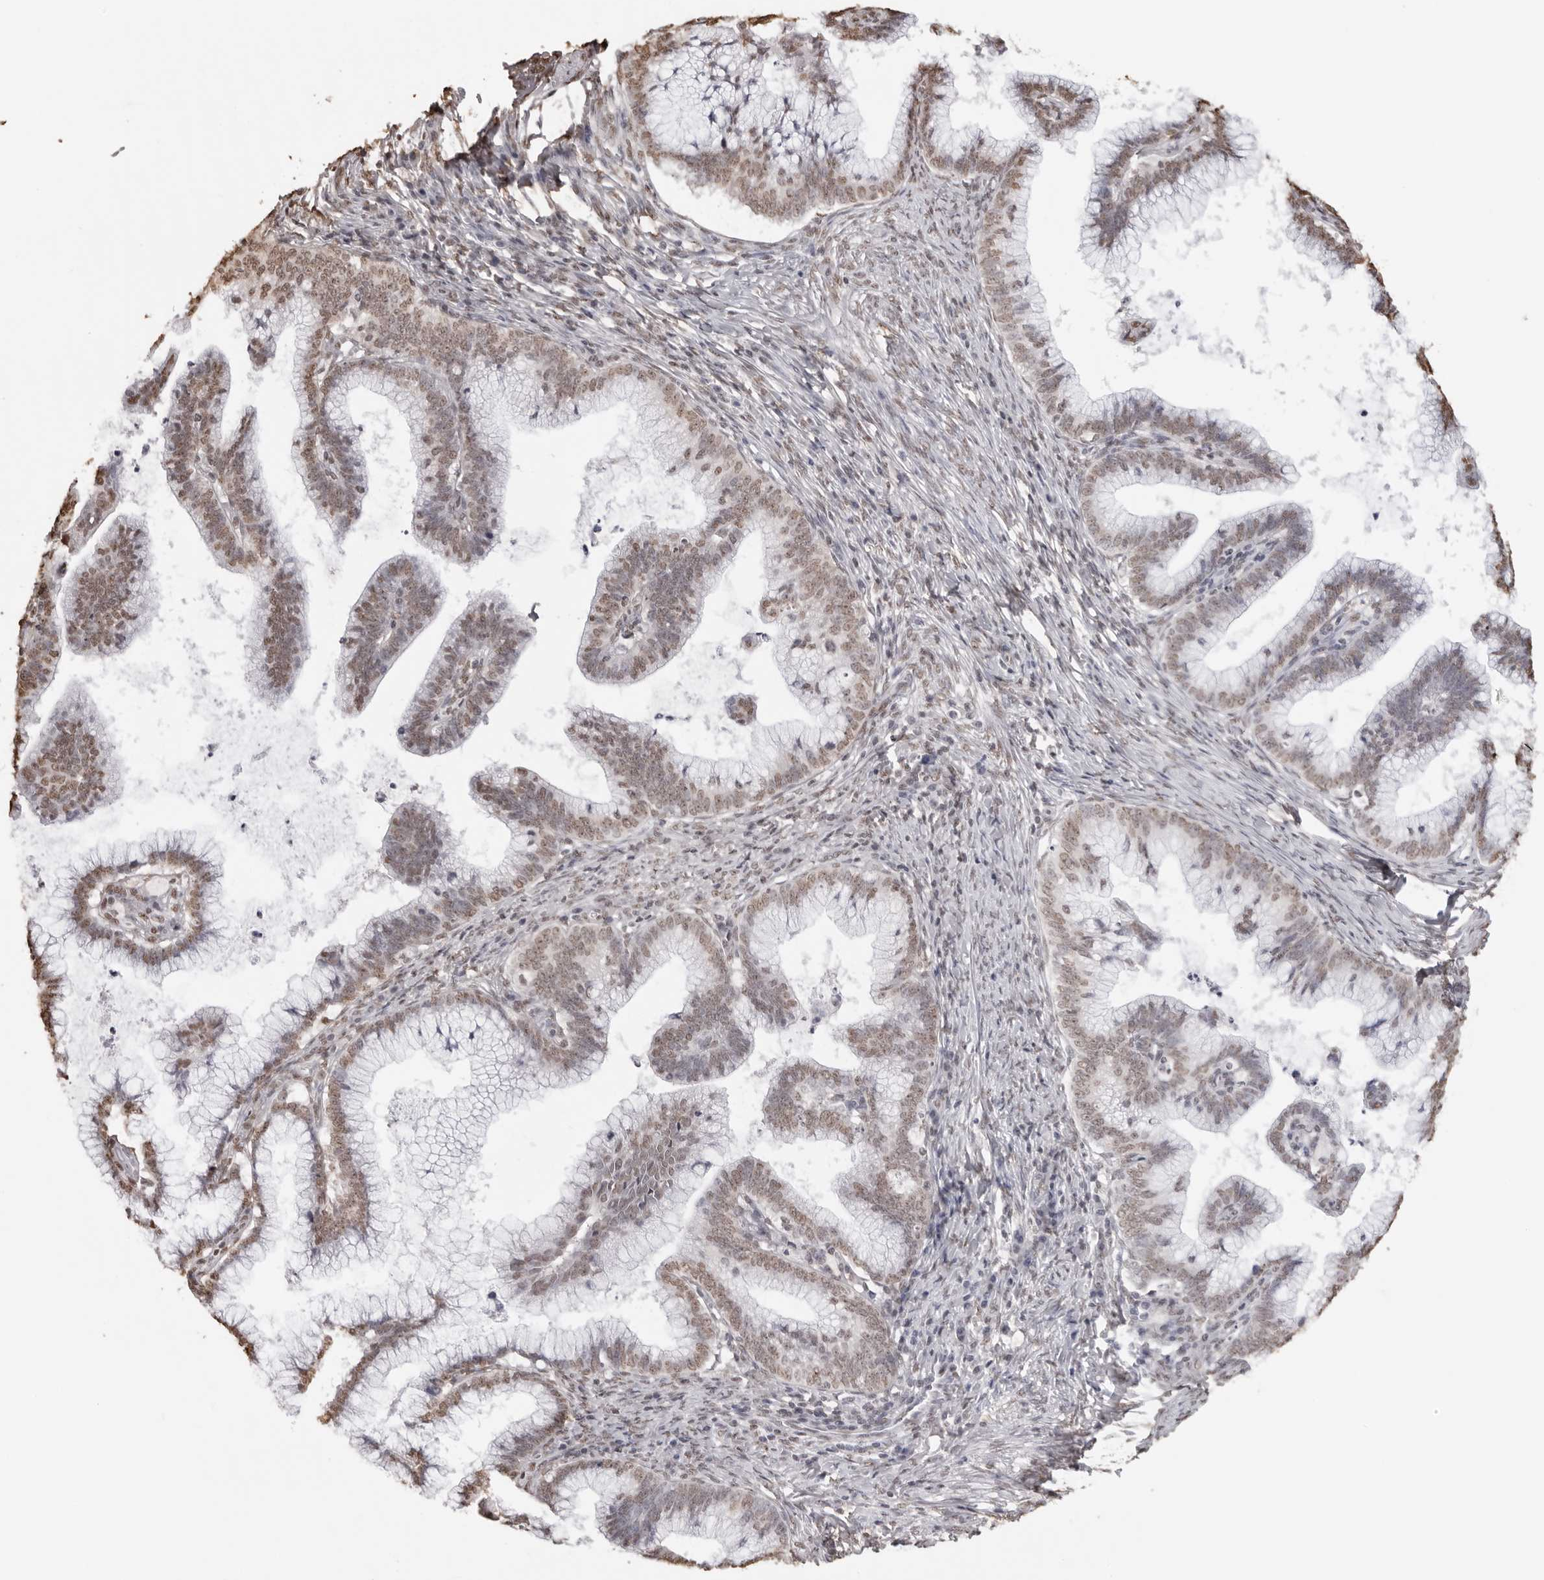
{"staining": {"intensity": "moderate", "quantity": ">75%", "location": "nuclear"}, "tissue": "cervical cancer", "cell_type": "Tumor cells", "image_type": "cancer", "snomed": [{"axis": "morphology", "description": "Adenocarcinoma, NOS"}, {"axis": "topography", "description": "Cervix"}], "caption": "Immunohistochemistry photomicrograph of human cervical cancer stained for a protein (brown), which shows medium levels of moderate nuclear expression in about >75% of tumor cells.", "gene": "OLIG3", "patient": {"sex": "female", "age": 36}}